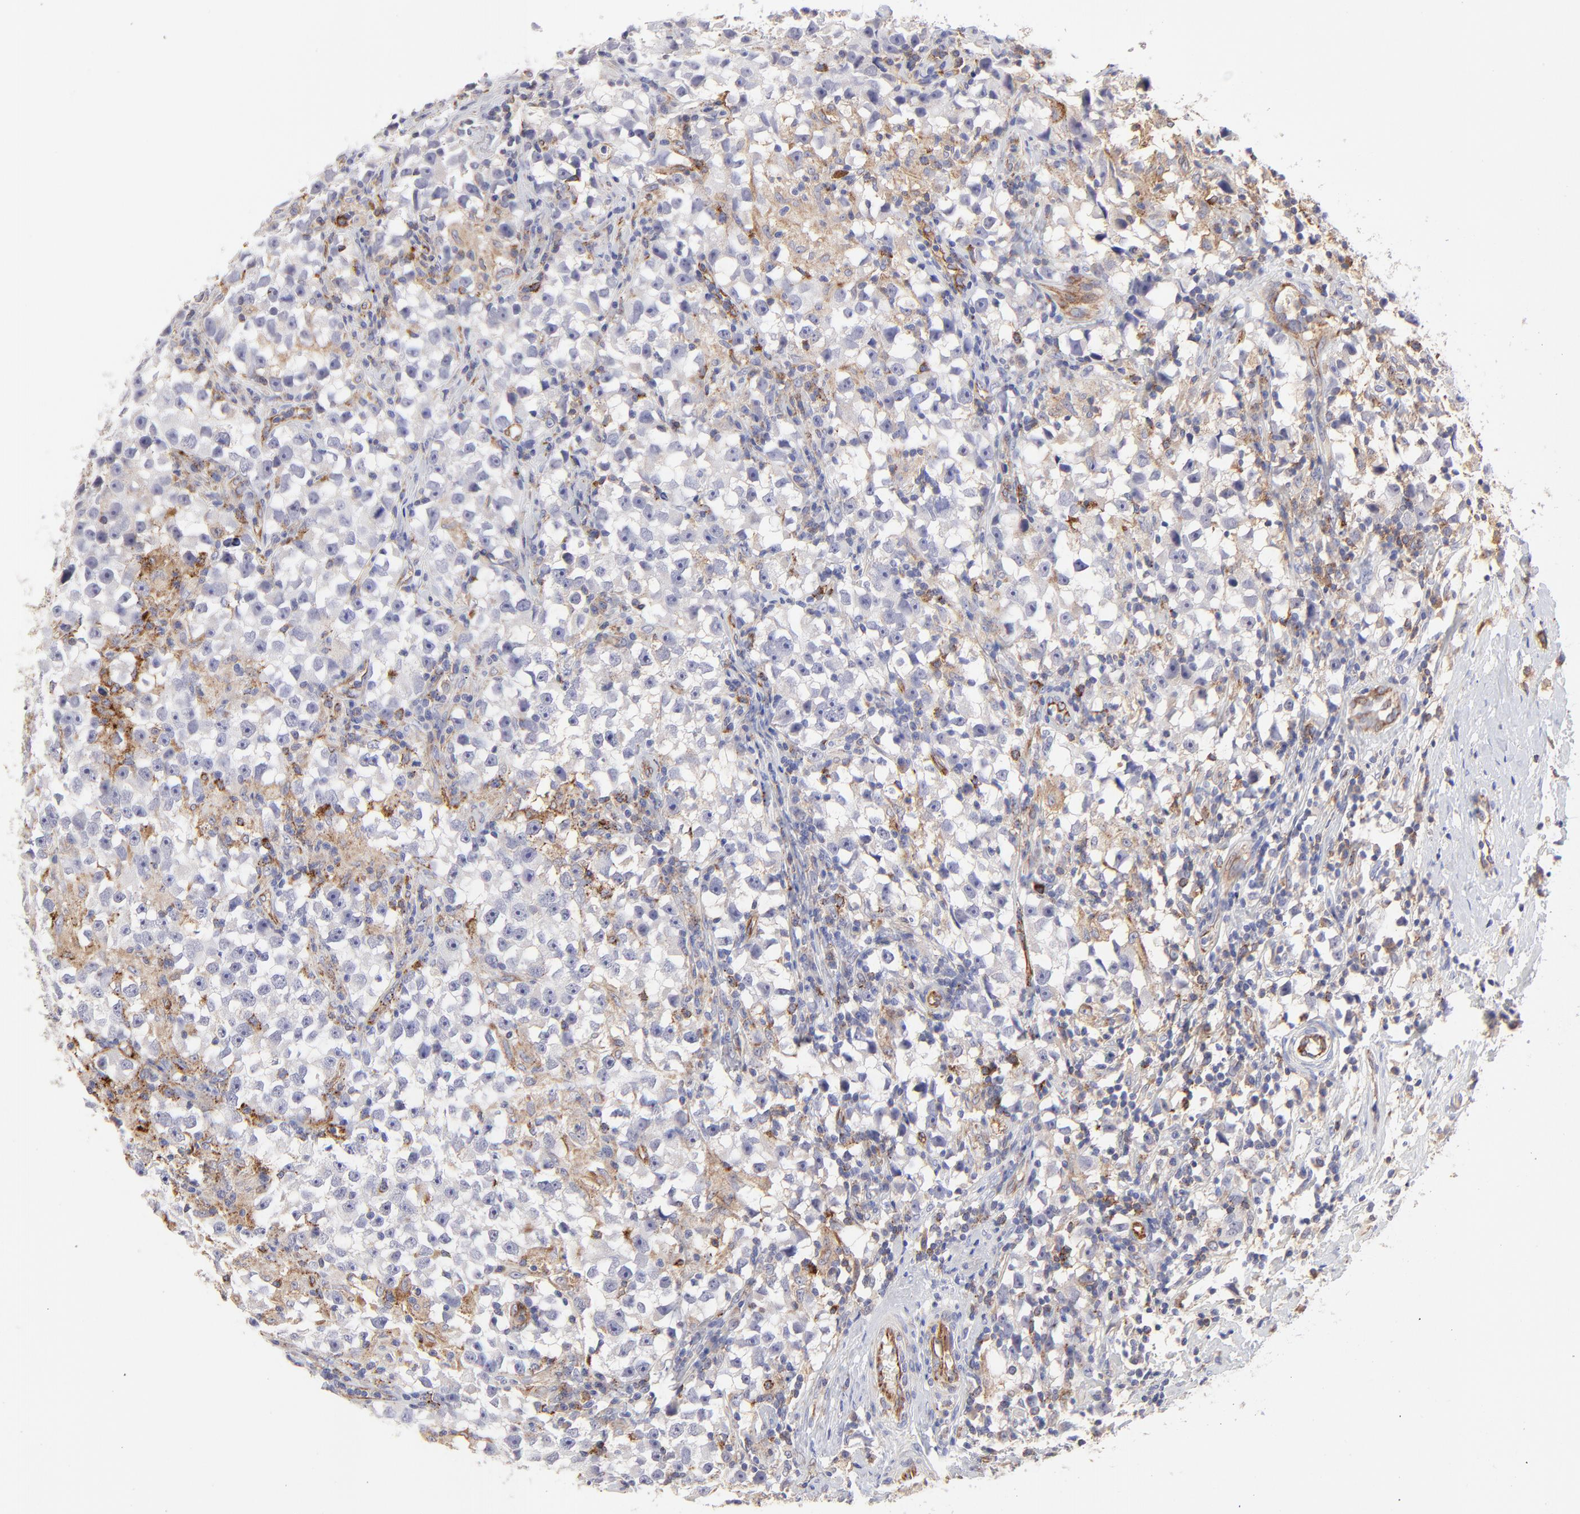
{"staining": {"intensity": "moderate", "quantity": "<25%", "location": "cytoplasmic/membranous"}, "tissue": "testis cancer", "cell_type": "Tumor cells", "image_type": "cancer", "snomed": [{"axis": "morphology", "description": "Seminoma, NOS"}, {"axis": "topography", "description": "Testis"}], "caption": "Moderate cytoplasmic/membranous protein expression is appreciated in approximately <25% of tumor cells in testis seminoma.", "gene": "COX8C", "patient": {"sex": "male", "age": 33}}